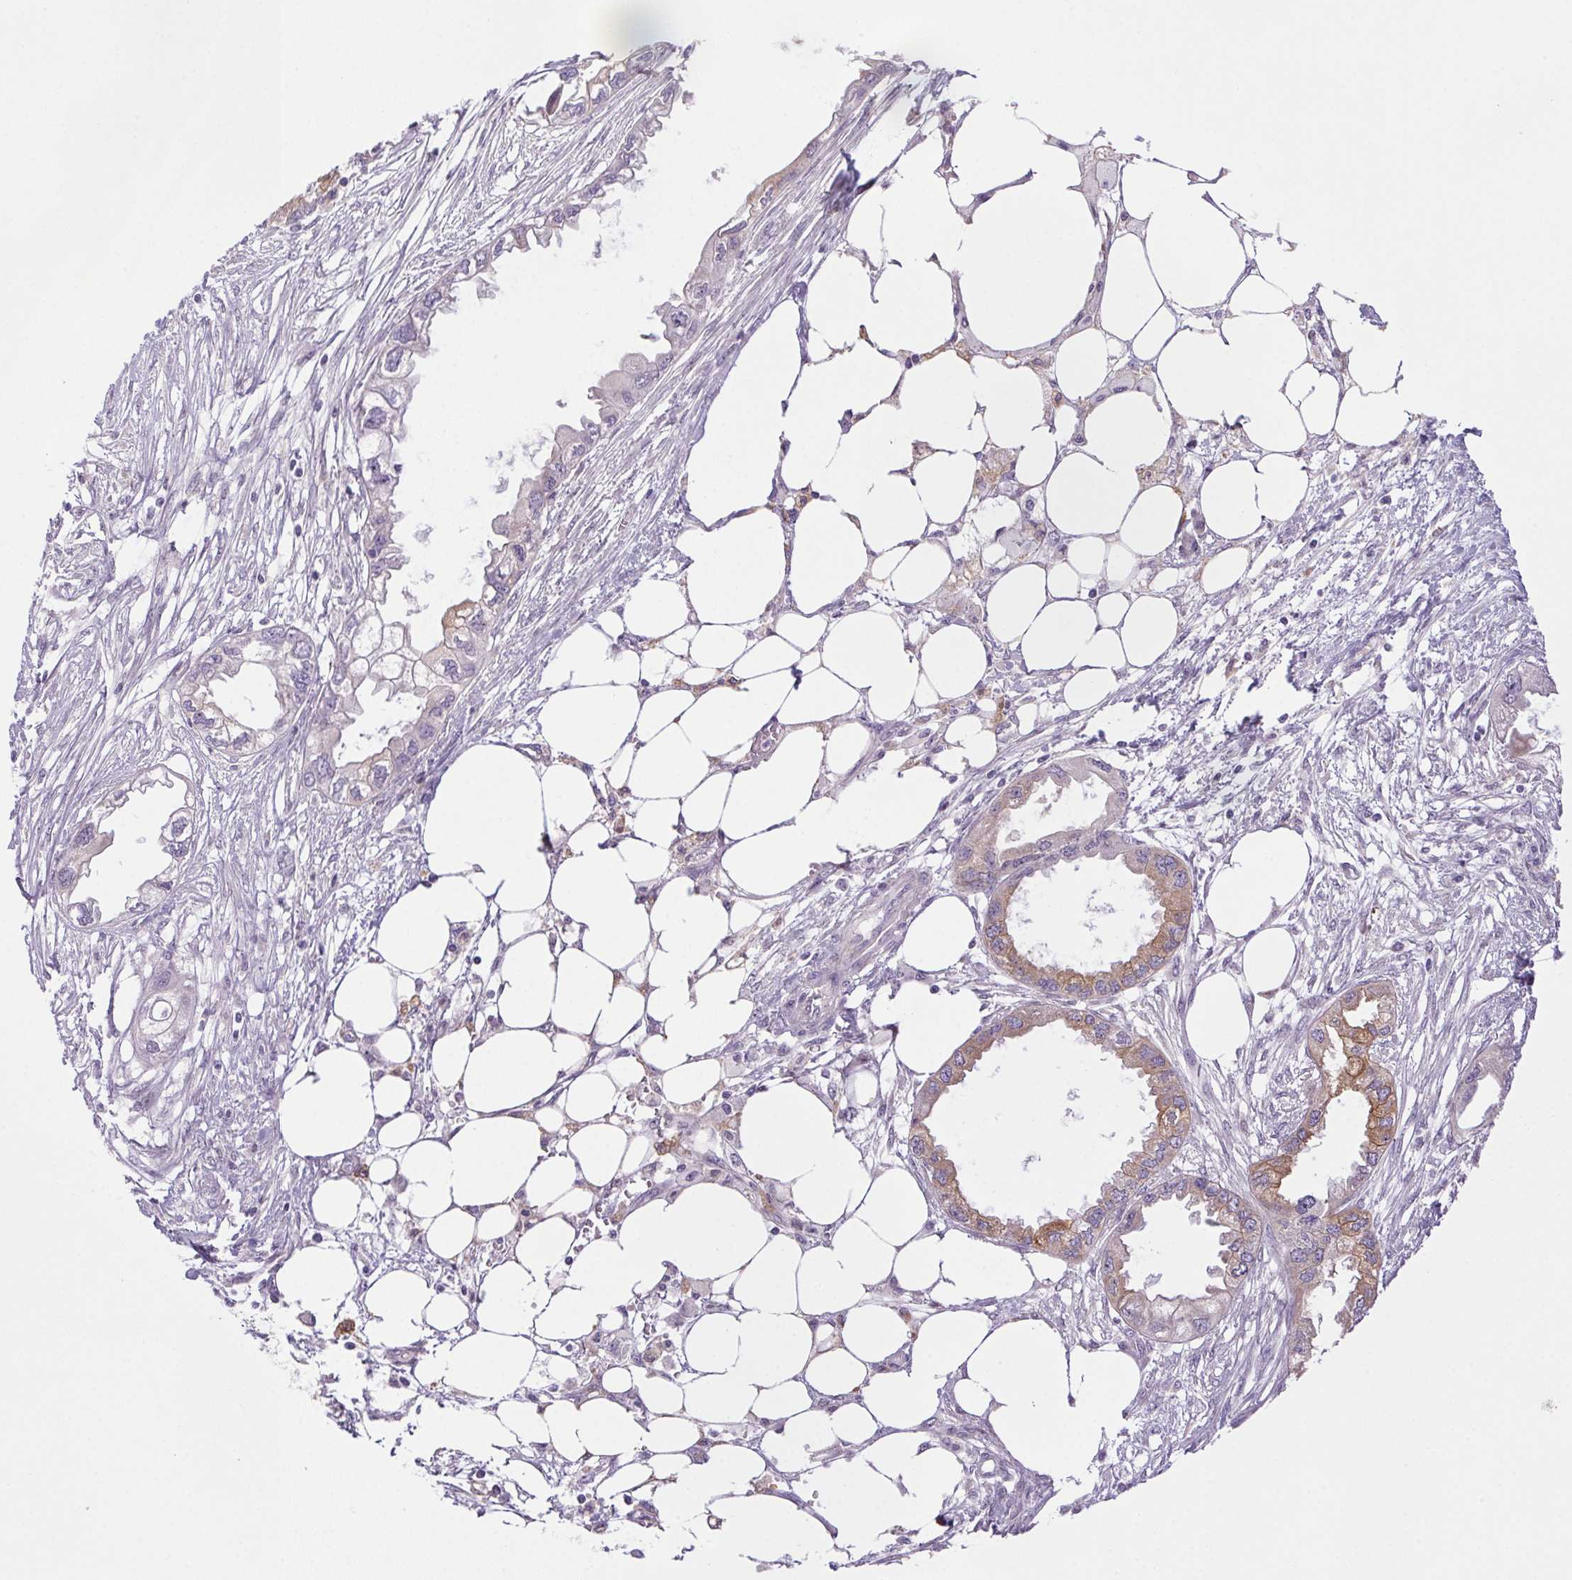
{"staining": {"intensity": "weak", "quantity": "25%-75%", "location": "cytoplasmic/membranous"}, "tissue": "endometrial cancer", "cell_type": "Tumor cells", "image_type": "cancer", "snomed": [{"axis": "morphology", "description": "Adenocarcinoma, NOS"}, {"axis": "morphology", "description": "Adenocarcinoma, metastatic, NOS"}, {"axis": "topography", "description": "Adipose tissue"}, {"axis": "topography", "description": "Endometrium"}], "caption": "The immunohistochemical stain shows weak cytoplasmic/membranous expression in tumor cells of endometrial cancer tissue. (DAB (3,3'-diaminobenzidine) IHC, brown staining for protein, blue staining for nuclei).", "gene": "LRRTM1", "patient": {"sex": "female", "age": 67}}